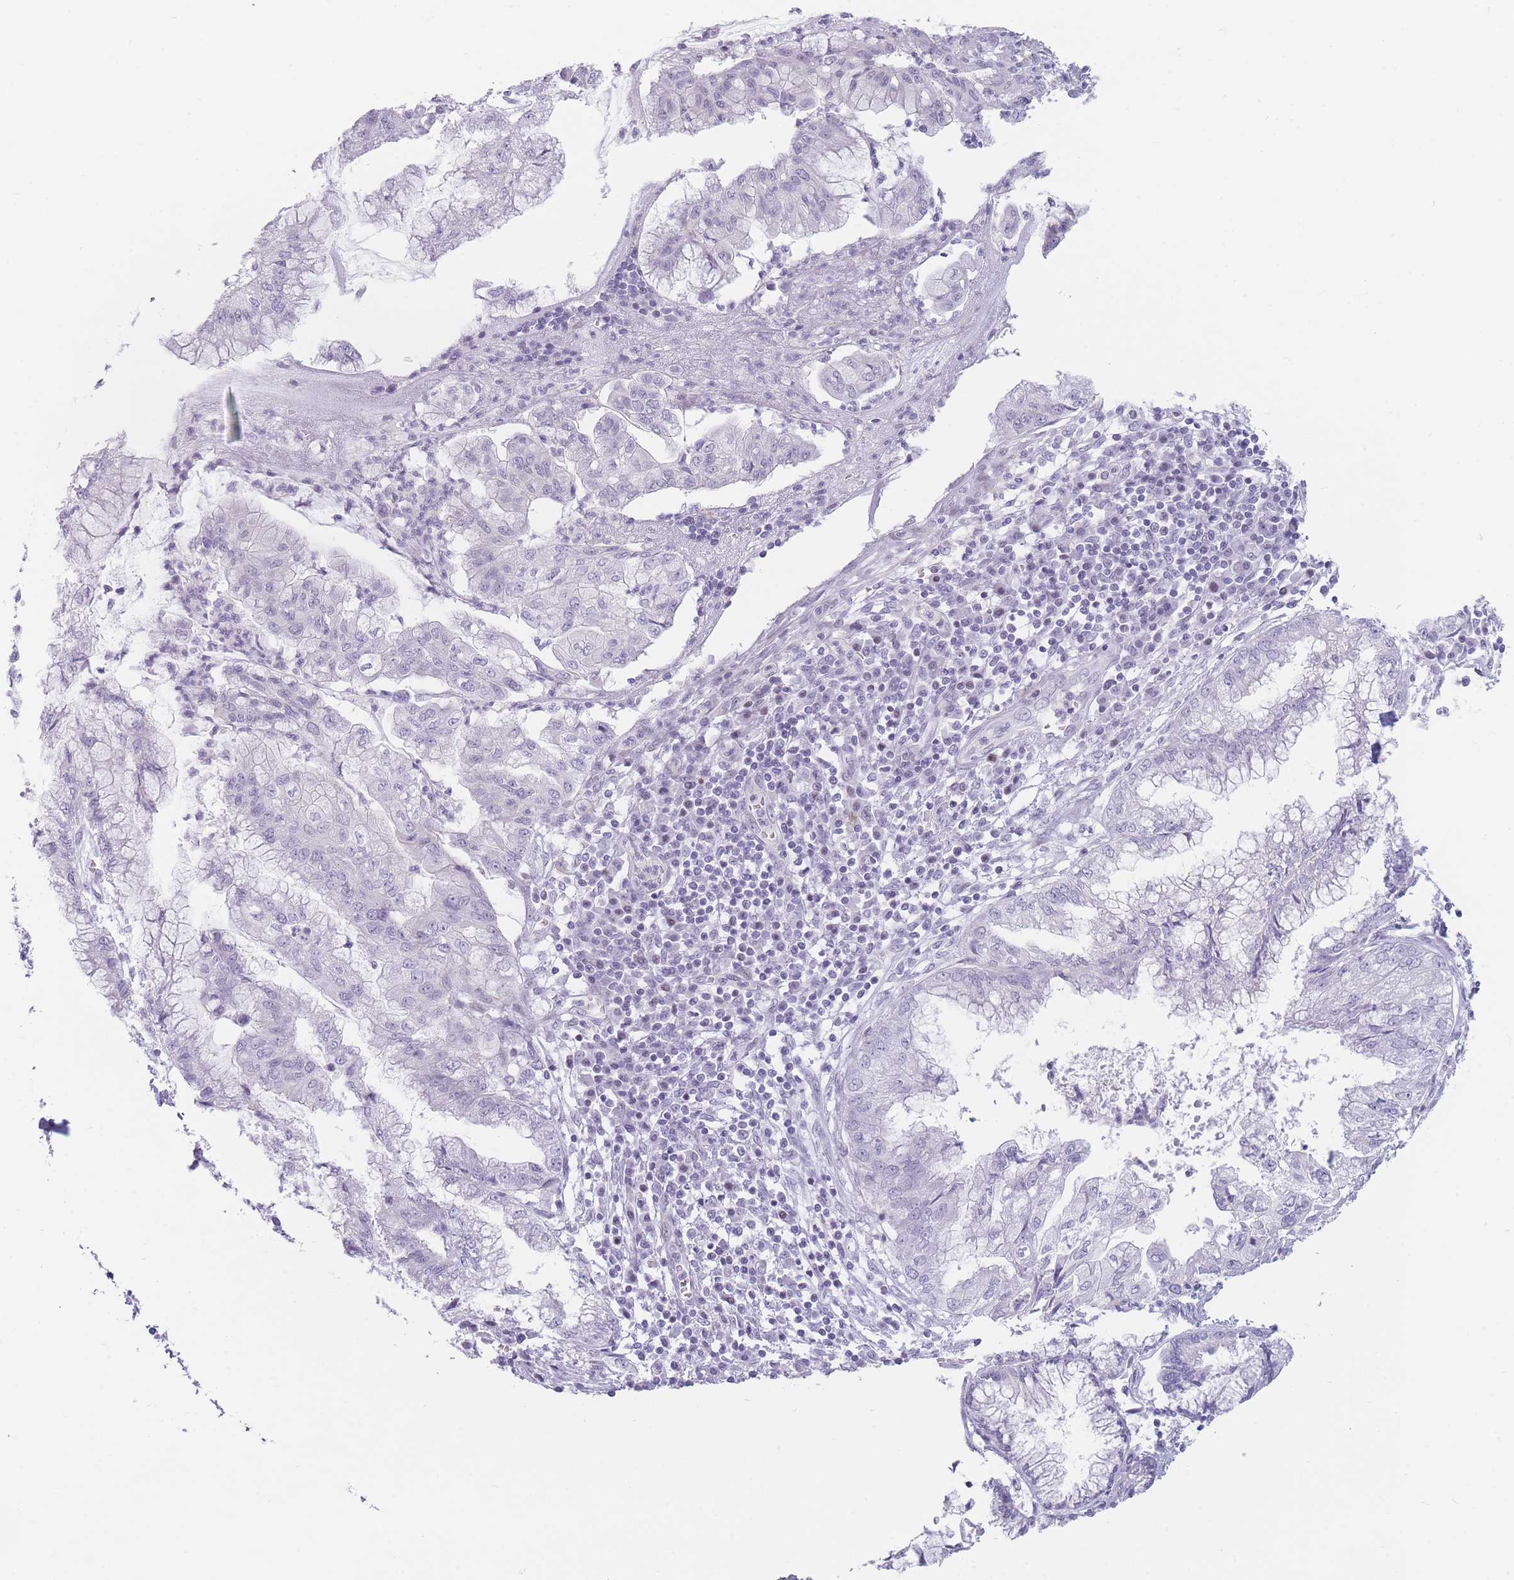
{"staining": {"intensity": "negative", "quantity": "none", "location": "none"}, "tissue": "pancreatic cancer", "cell_type": "Tumor cells", "image_type": "cancer", "snomed": [{"axis": "morphology", "description": "Adenocarcinoma, NOS"}, {"axis": "topography", "description": "Pancreas"}], "caption": "Immunohistochemical staining of human adenocarcinoma (pancreatic) shows no significant positivity in tumor cells.", "gene": "IFNA6", "patient": {"sex": "male", "age": 73}}